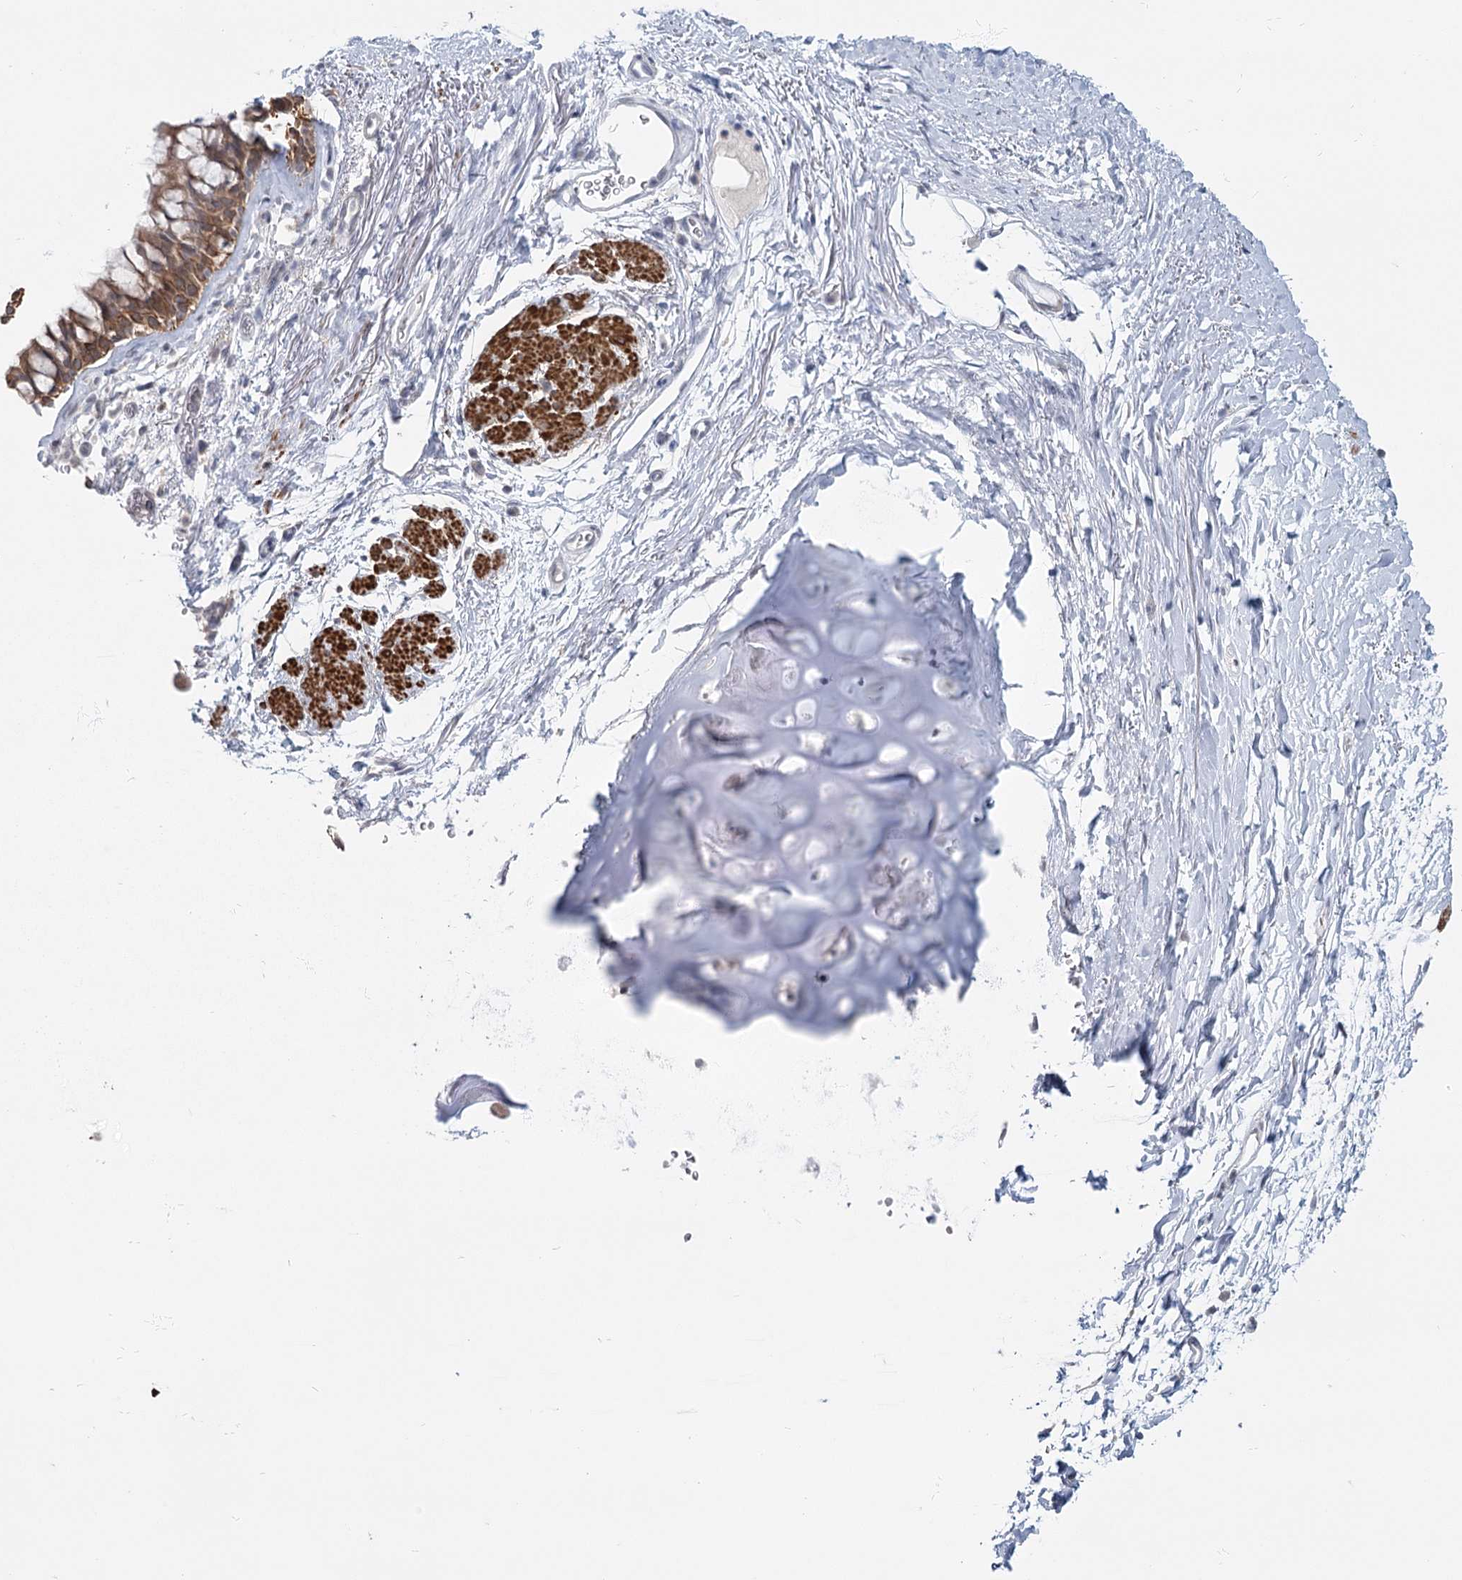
{"staining": {"intensity": "moderate", "quantity": ">75%", "location": "cytoplasmic/membranous"}, "tissue": "bronchus", "cell_type": "Respiratory epithelial cells", "image_type": "normal", "snomed": [{"axis": "morphology", "description": "Normal tissue, NOS"}, {"axis": "topography", "description": "Cartilage tissue"}, {"axis": "topography", "description": "Bronchus"}], "caption": "A medium amount of moderate cytoplasmic/membranous expression is identified in approximately >75% of respiratory epithelial cells in benign bronchus.", "gene": "TMEM70", "patient": {"sex": "female", "age": 53}}